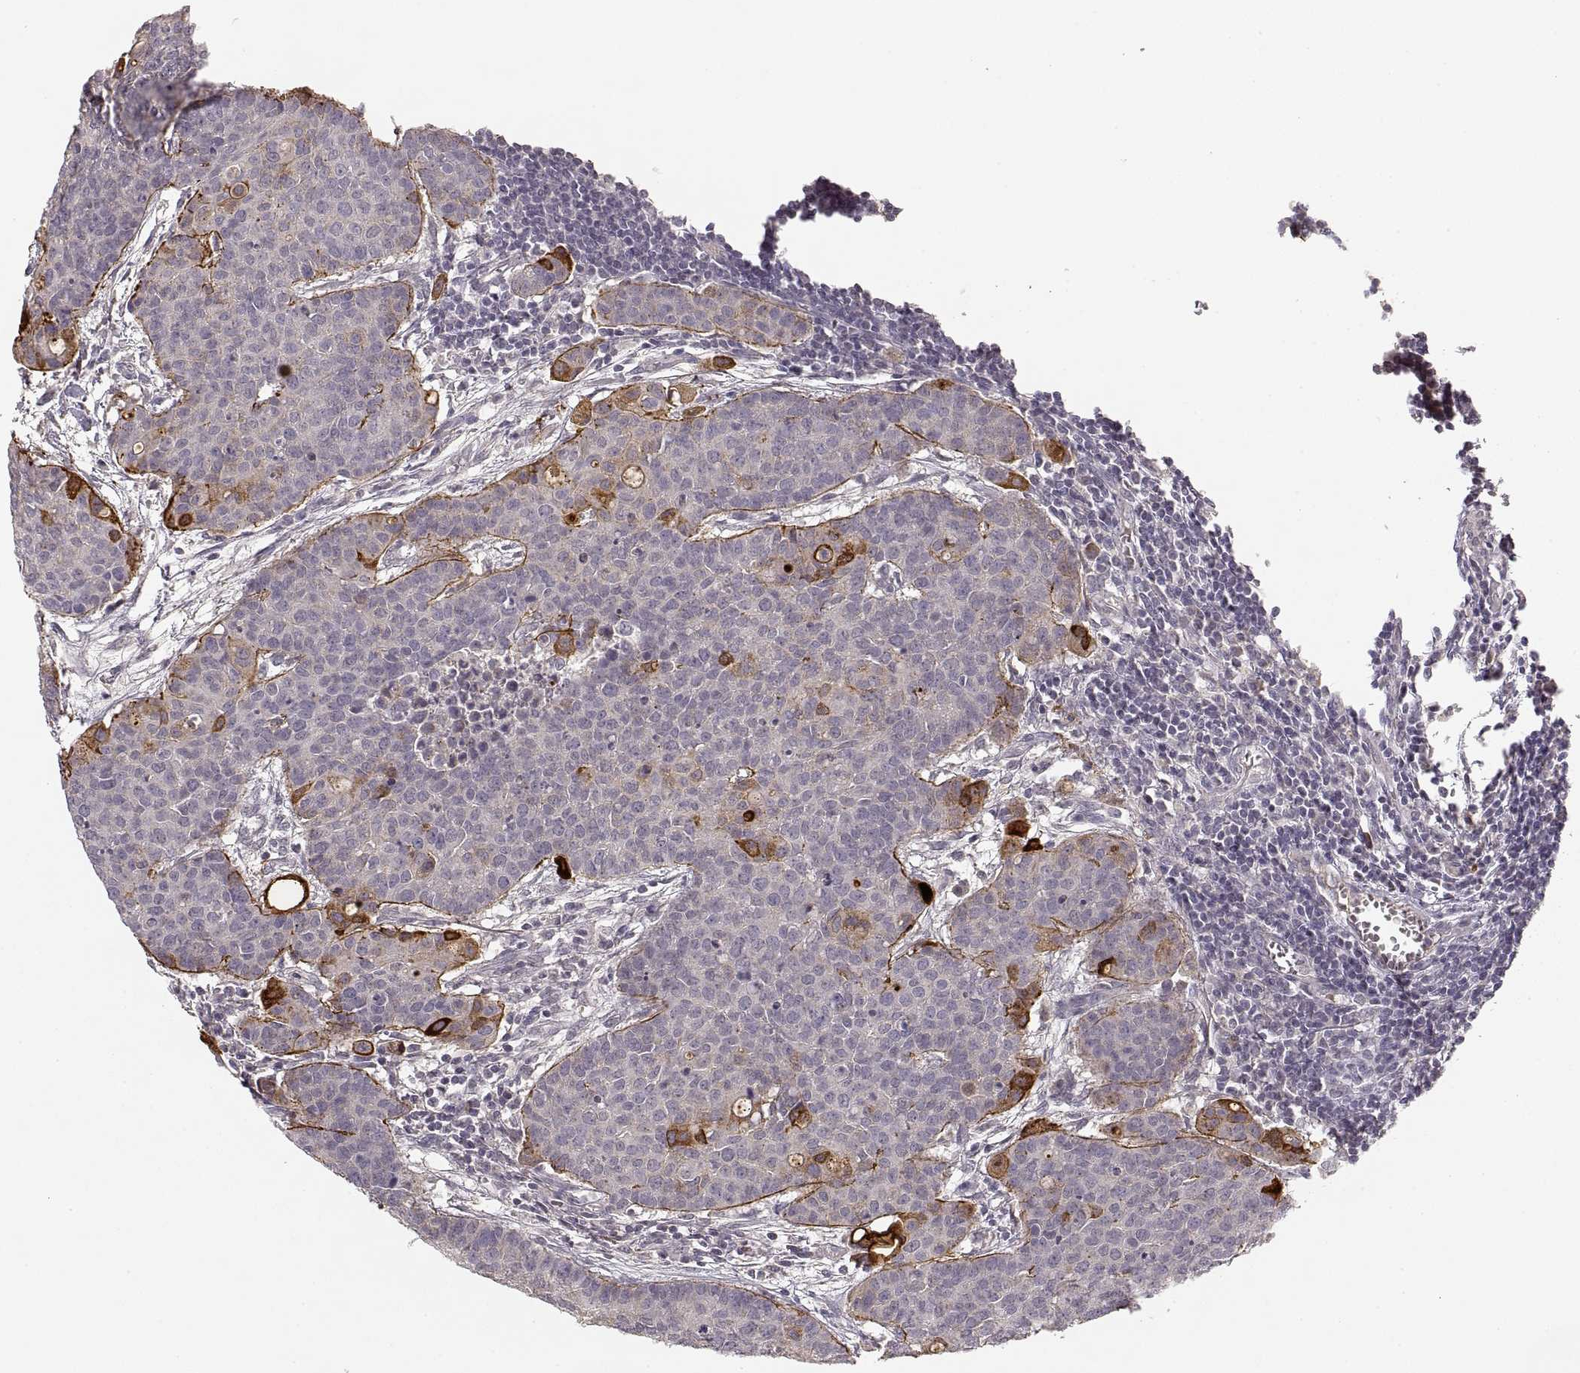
{"staining": {"intensity": "strong", "quantity": "<25%", "location": "cytoplasmic/membranous"}, "tissue": "carcinoid", "cell_type": "Tumor cells", "image_type": "cancer", "snomed": [{"axis": "morphology", "description": "Carcinoid, malignant, NOS"}, {"axis": "topography", "description": "Colon"}], "caption": "Tumor cells demonstrate strong cytoplasmic/membranous expression in about <25% of cells in malignant carcinoid.", "gene": "LAMC2", "patient": {"sex": "male", "age": 81}}